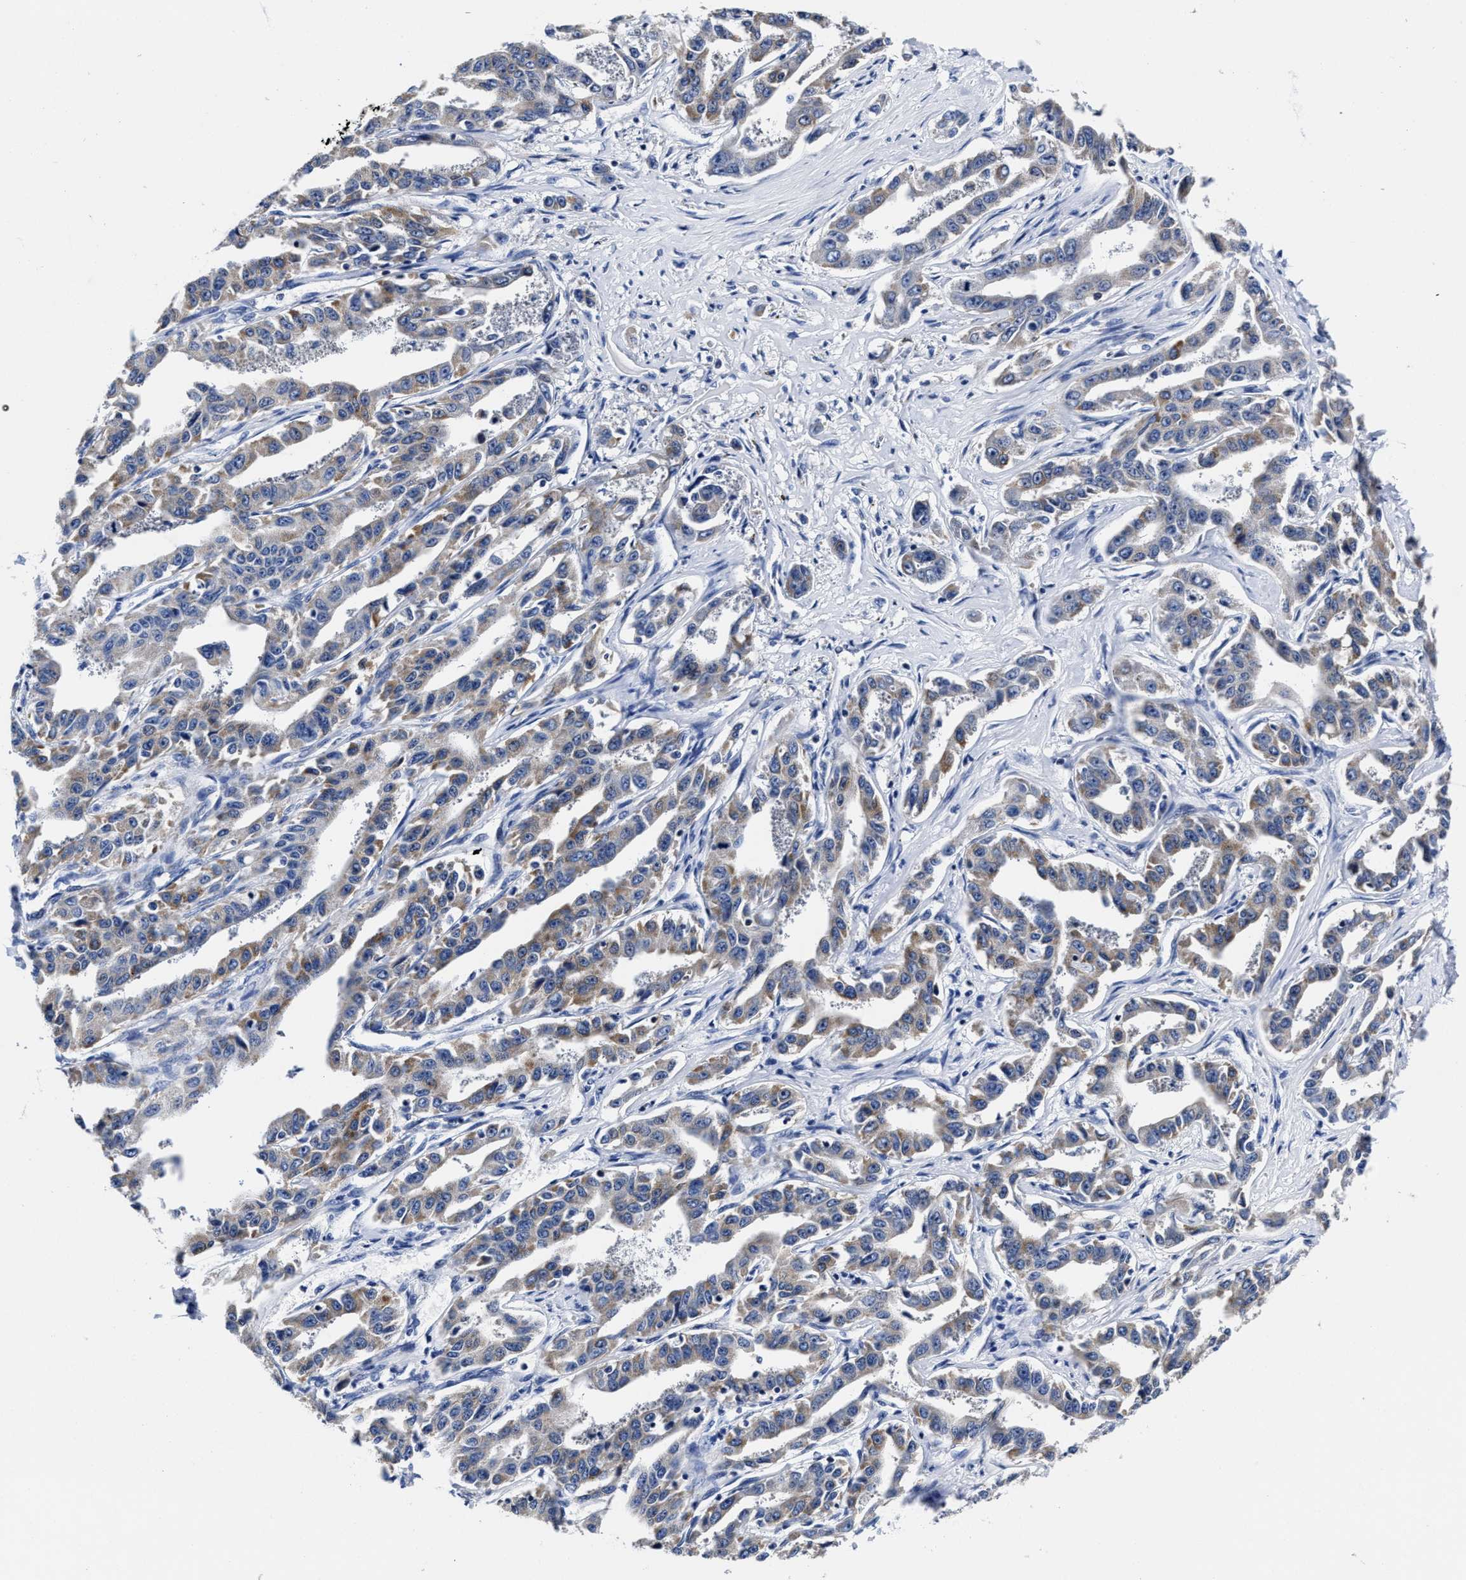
{"staining": {"intensity": "weak", "quantity": "25%-75%", "location": "cytoplasmic/membranous"}, "tissue": "liver cancer", "cell_type": "Tumor cells", "image_type": "cancer", "snomed": [{"axis": "morphology", "description": "Cholangiocarcinoma"}, {"axis": "topography", "description": "Liver"}], "caption": "Immunohistochemical staining of cholangiocarcinoma (liver) displays weak cytoplasmic/membranous protein staining in about 25%-75% of tumor cells.", "gene": "HINT2", "patient": {"sex": "male", "age": 59}}